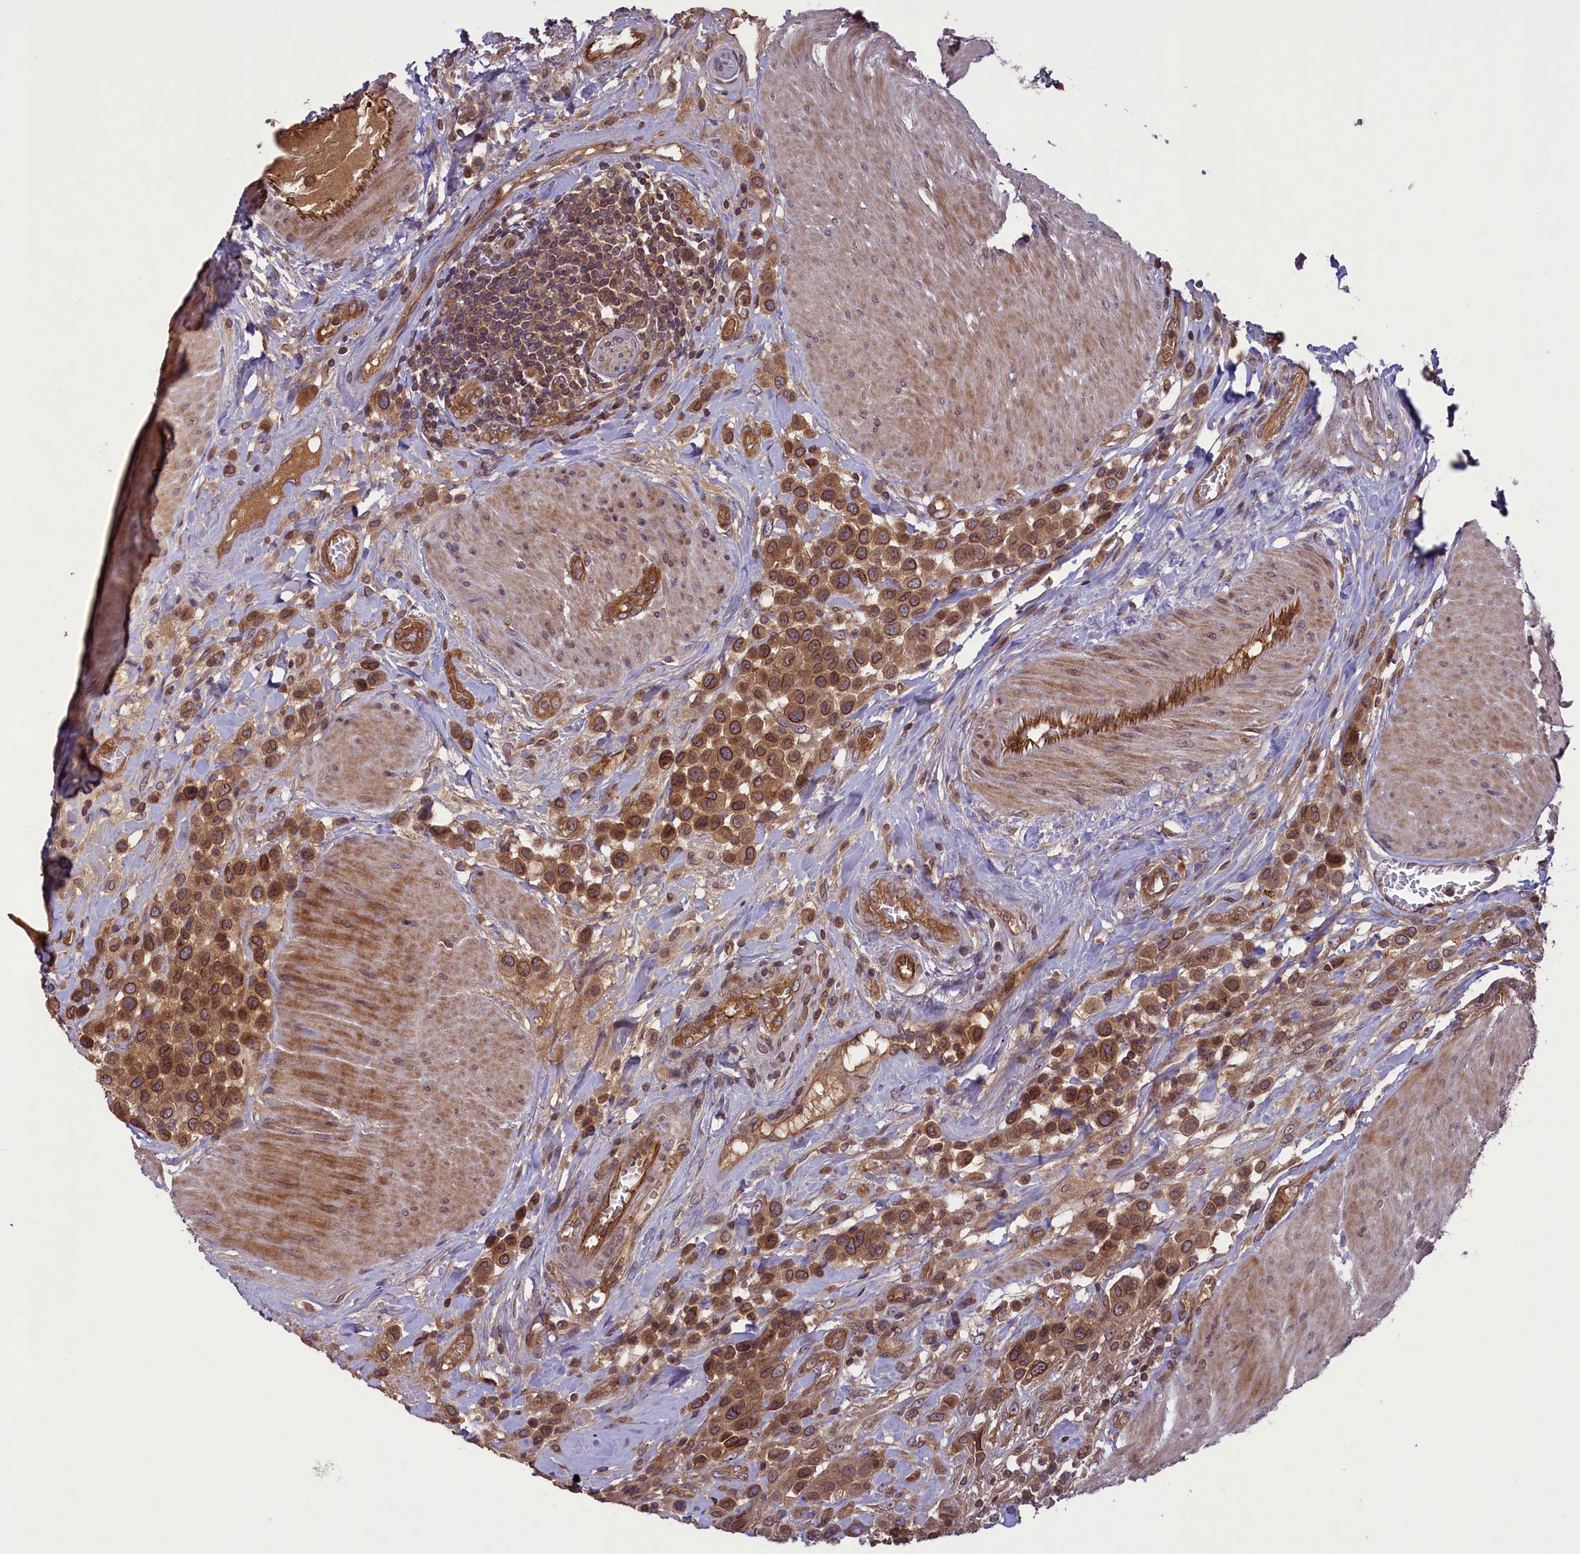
{"staining": {"intensity": "moderate", "quantity": ">75%", "location": "cytoplasmic/membranous,nuclear"}, "tissue": "urothelial cancer", "cell_type": "Tumor cells", "image_type": "cancer", "snomed": [{"axis": "morphology", "description": "Urothelial carcinoma, High grade"}, {"axis": "topography", "description": "Urinary bladder"}], "caption": "An IHC histopathology image of neoplastic tissue is shown. Protein staining in brown labels moderate cytoplasmic/membranous and nuclear positivity in urothelial cancer within tumor cells. (DAB = brown stain, brightfield microscopy at high magnification).", "gene": "CCDC125", "patient": {"sex": "male", "age": 50}}